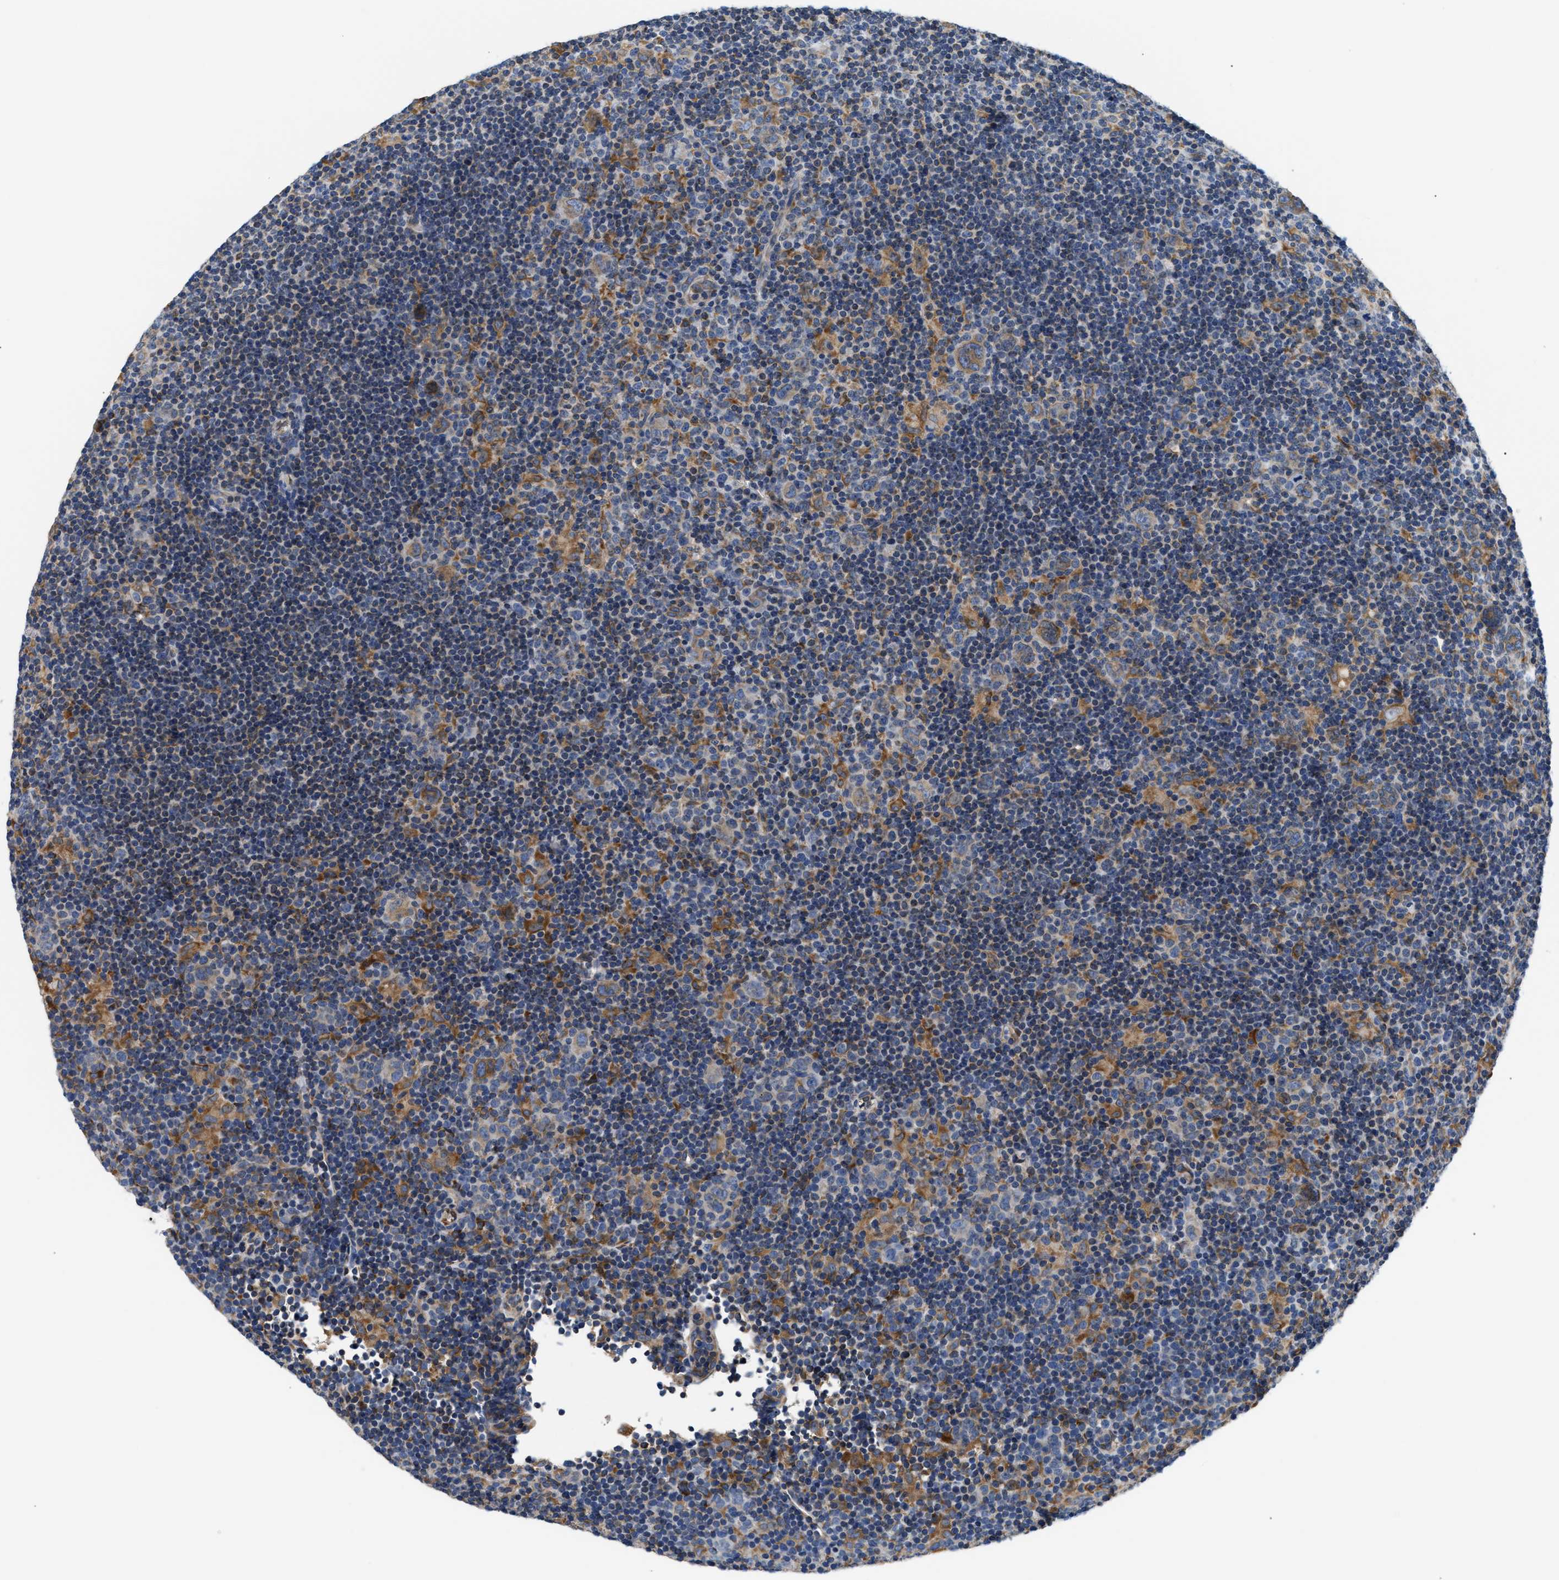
{"staining": {"intensity": "moderate", "quantity": "25%-75%", "location": "cytoplasmic/membranous"}, "tissue": "lymphoma", "cell_type": "Tumor cells", "image_type": "cancer", "snomed": [{"axis": "morphology", "description": "Hodgkin's disease, NOS"}, {"axis": "topography", "description": "Lymph node"}], "caption": "Lymphoma stained for a protein shows moderate cytoplasmic/membranous positivity in tumor cells.", "gene": "HDHD3", "patient": {"sex": "female", "age": 57}}